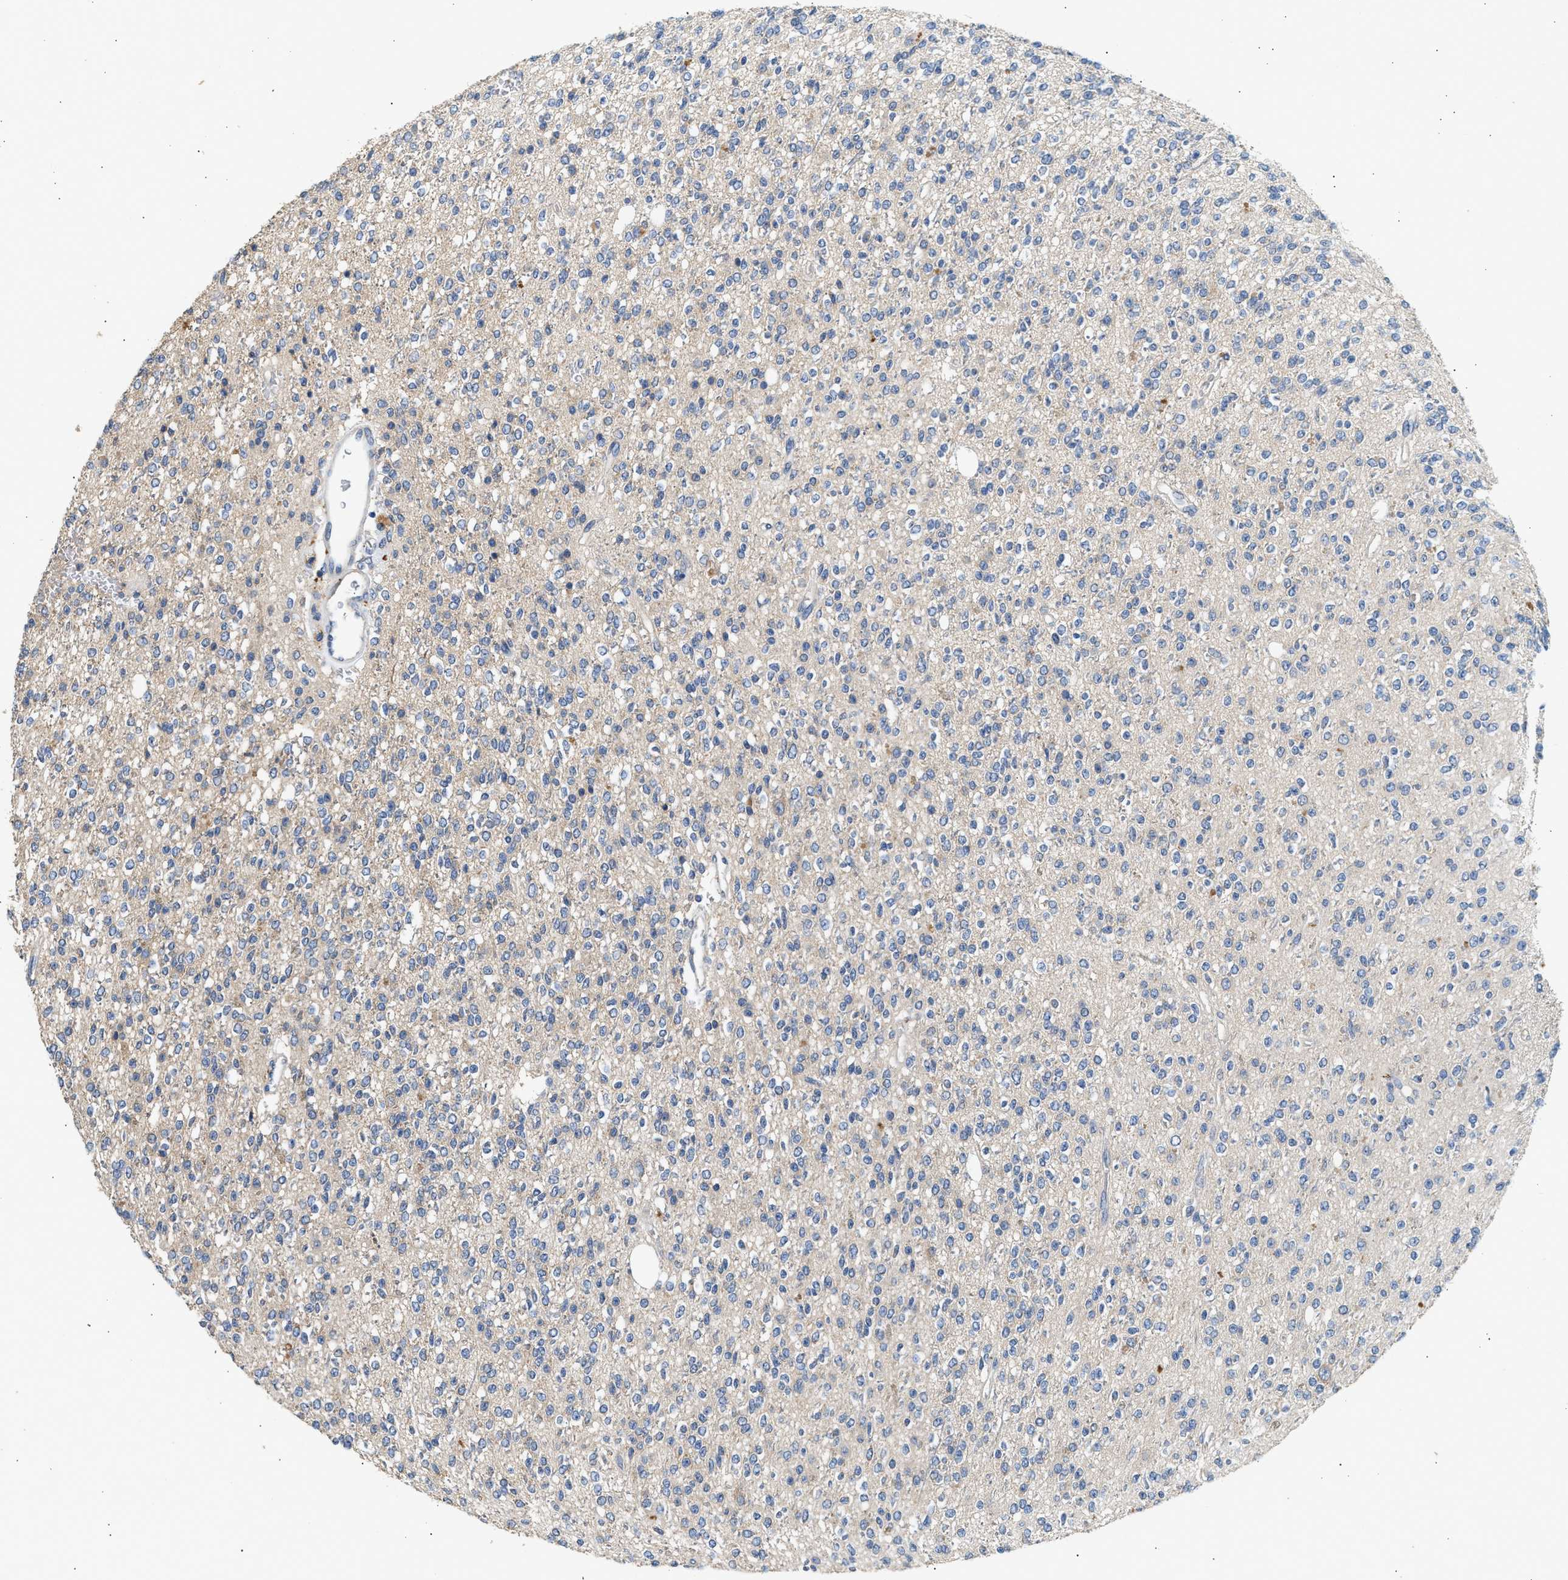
{"staining": {"intensity": "negative", "quantity": "none", "location": "none"}, "tissue": "glioma", "cell_type": "Tumor cells", "image_type": "cancer", "snomed": [{"axis": "morphology", "description": "Glioma, malignant, High grade"}, {"axis": "topography", "description": "Brain"}], "caption": "Malignant glioma (high-grade) stained for a protein using immunohistochemistry displays no positivity tumor cells.", "gene": "WDR31", "patient": {"sex": "male", "age": 34}}